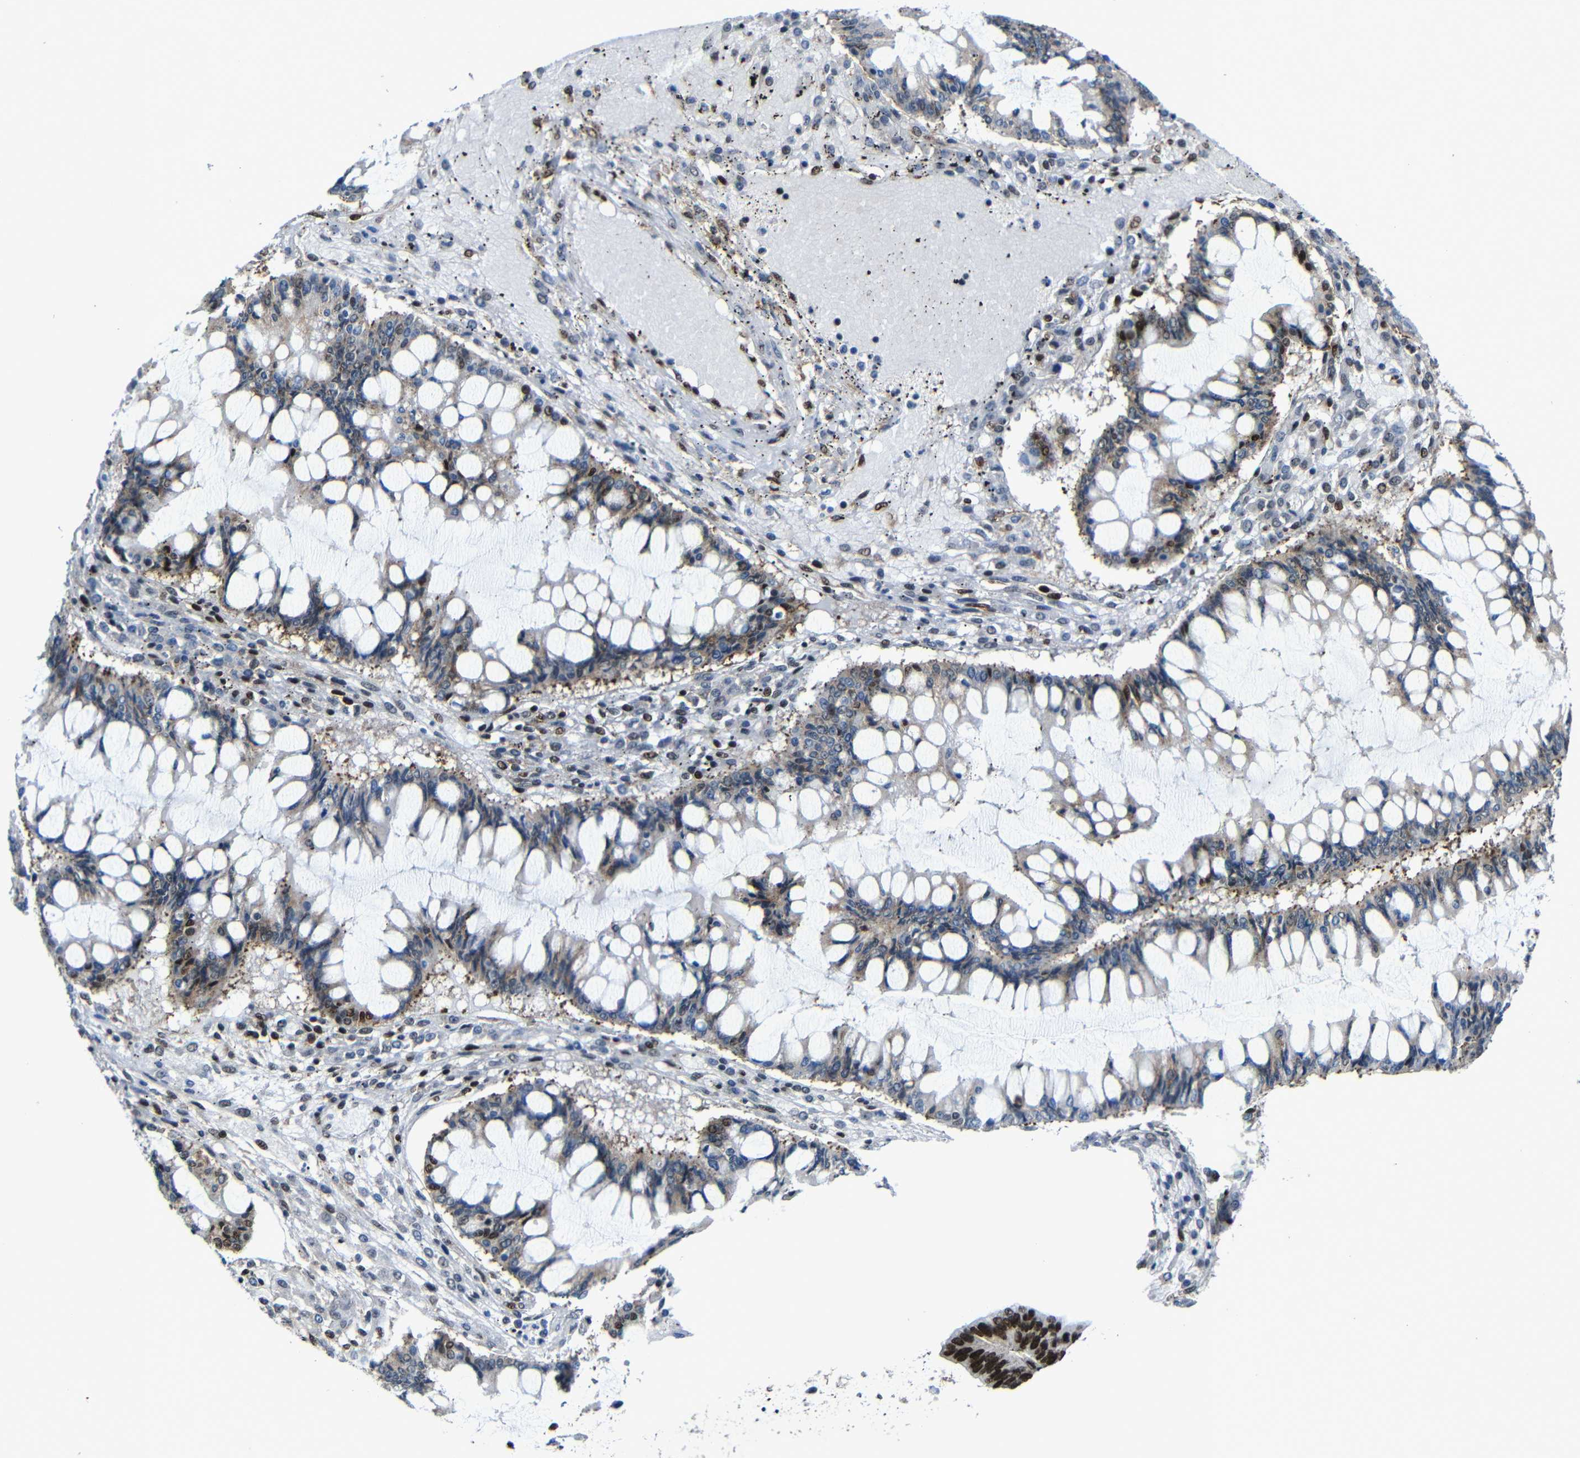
{"staining": {"intensity": "strong", "quantity": "25%-75%", "location": "nuclear"}, "tissue": "ovarian cancer", "cell_type": "Tumor cells", "image_type": "cancer", "snomed": [{"axis": "morphology", "description": "Cystadenocarcinoma, mucinous, NOS"}, {"axis": "topography", "description": "Ovary"}], "caption": "Immunohistochemical staining of ovarian cancer (mucinous cystadenocarcinoma) shows high levels of strong nuclear expression in approximately 25%-75% of tumor cells.", "gene": "PTBP1", "patient": {"sex": "female", "age": 73}}